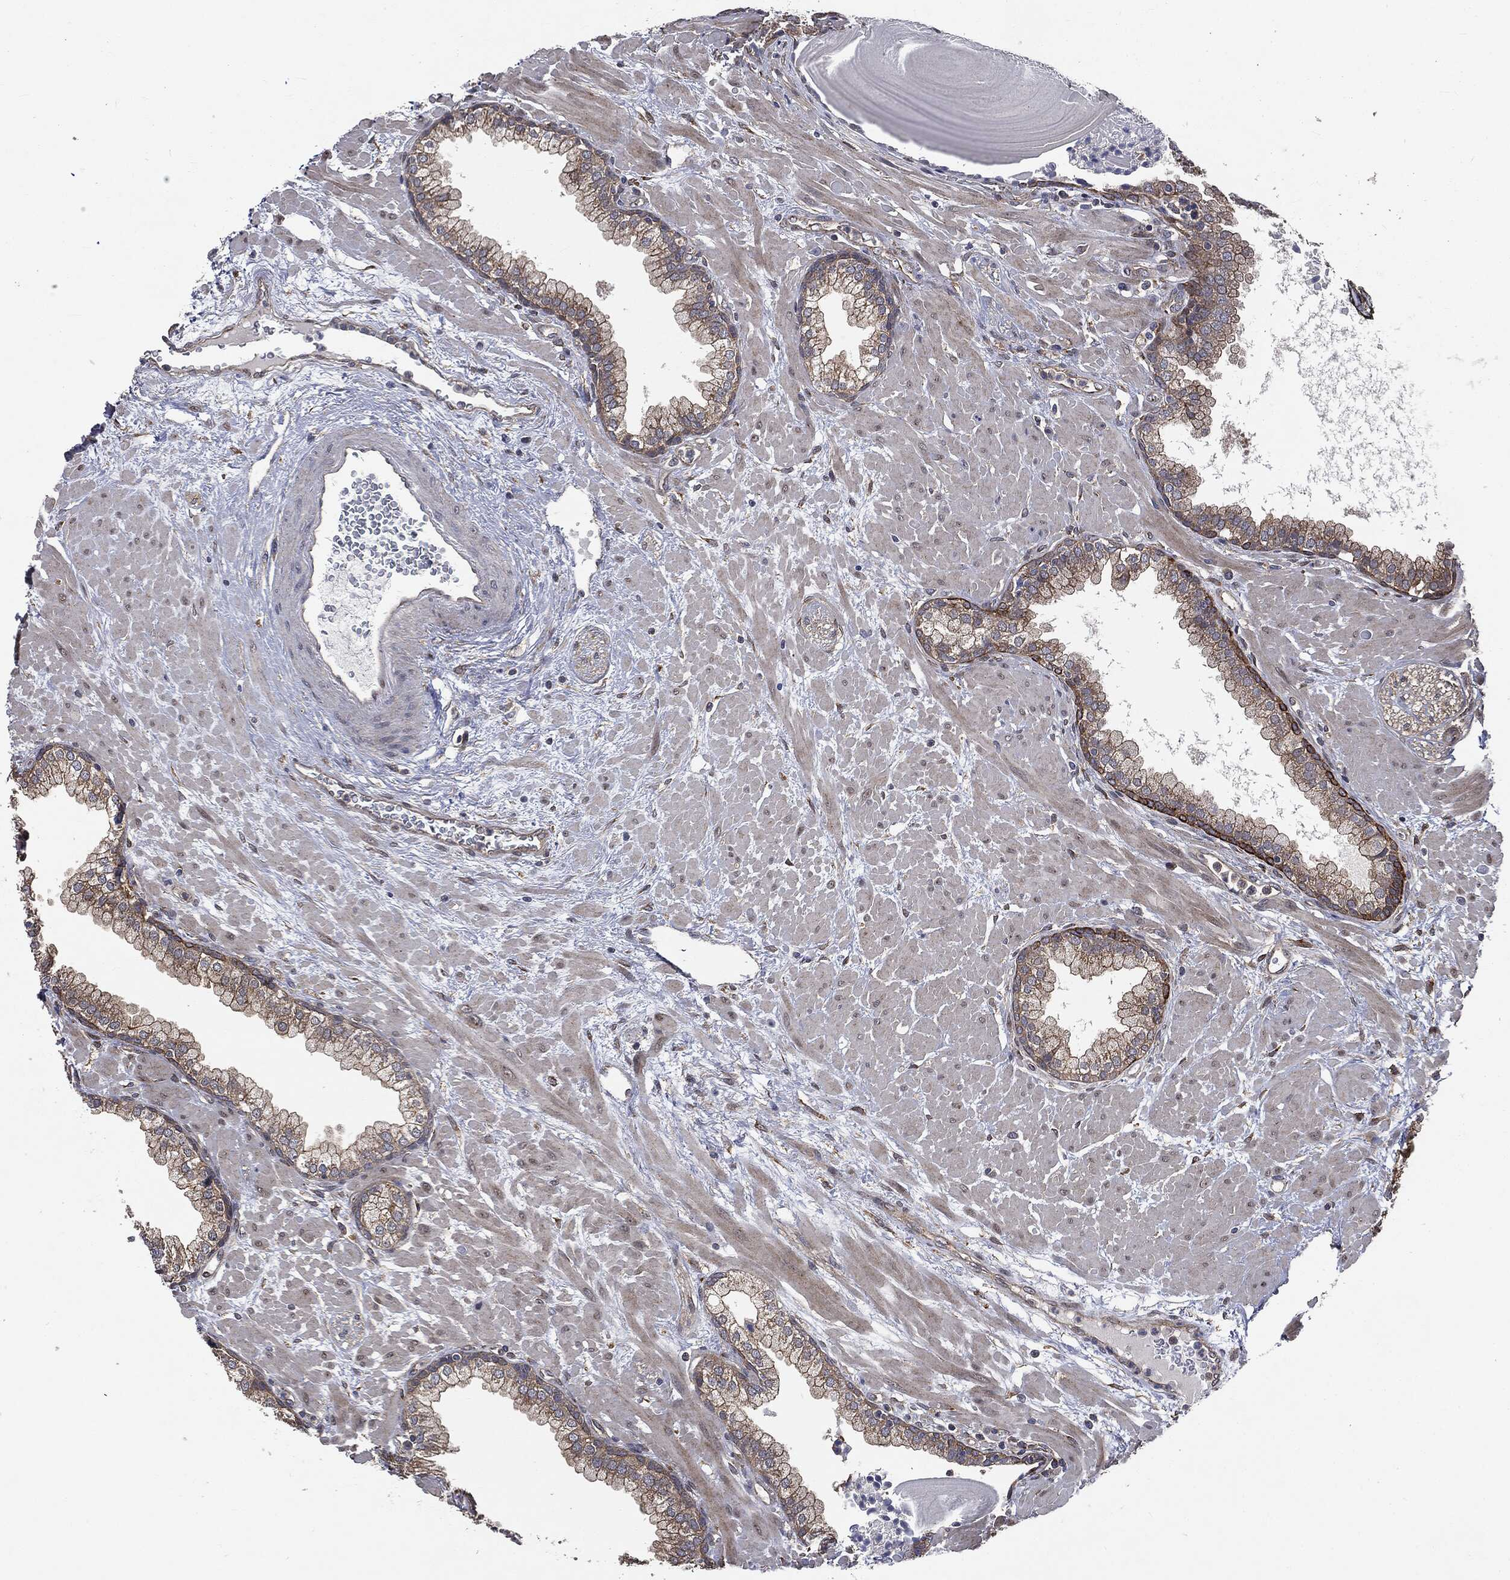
{"staining": {"intensity": "moderate", "quantity": "<25%", "location": "cytoplasmic/membranous"}, "tissue": "prostate", "cell_type": "Glandular cells", "image_type": "normal", "snomed": [{"axis": "morphology", "description": "Normal tissue, NOS"}, {"axis": "topography", "description": "Prostate"}], "caption": "Glandular cells exhibit low levels of moderate cytoplasmic/membranous expression in about <25% of cells in normal prostate.", "gene": "EPS15L1", "patient": {"sex": "male", "age": 63}}